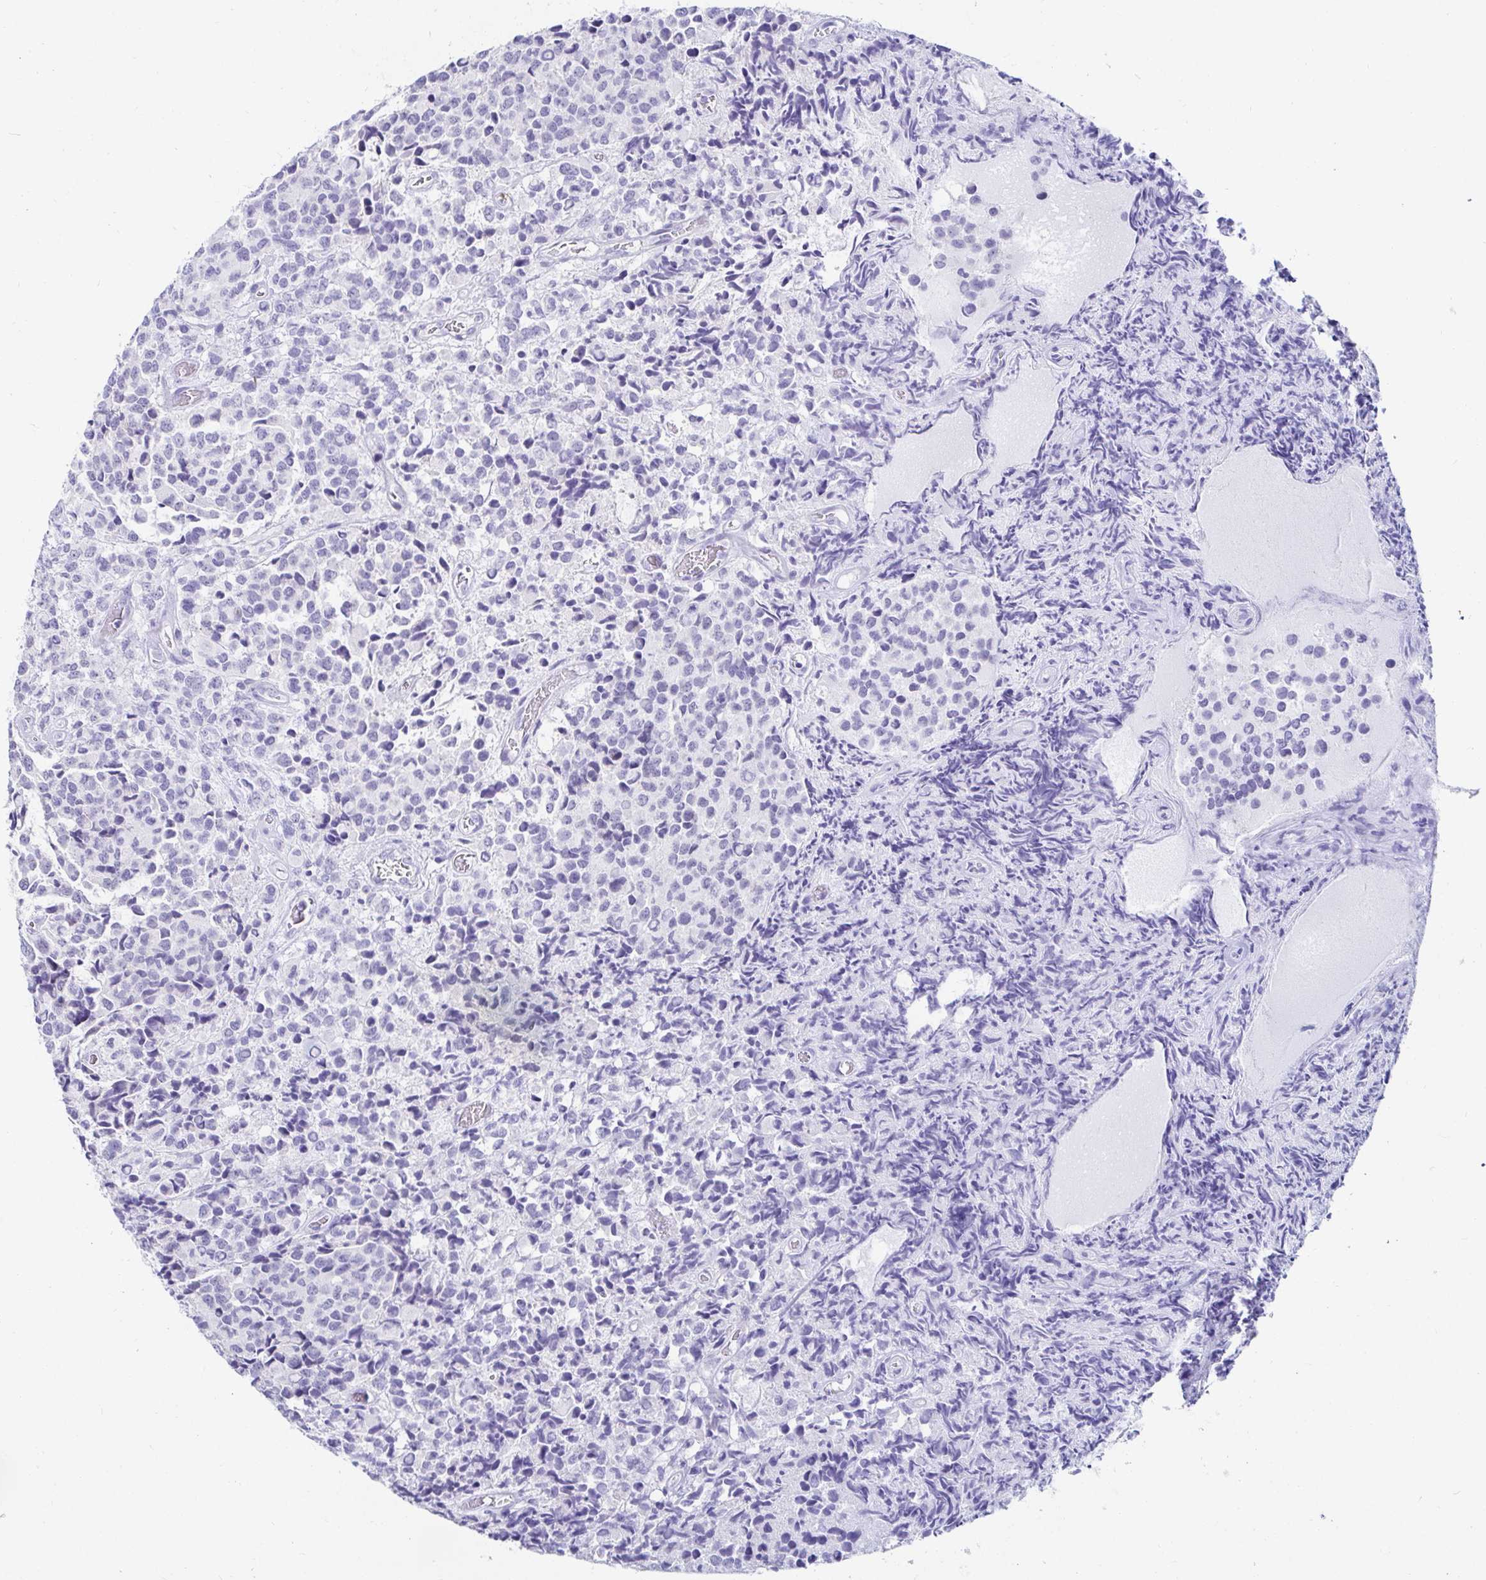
{"staining": {"intensity": "negative", "quantity": "none", "location": "none"}, "tissue": "glioma", "cell_type": "Tumor cells", "image_type": "cancer", "snomed": [{"axis": "morphology", "description": "Glioma, malignant, High grade"}, {"axis": "topography", "description": "Brain"}], "caption": "There is no significant positivity in tumor cells of glioma.", "gene": "OR10K1", "patient": {"sex": "male", "age": 39}}